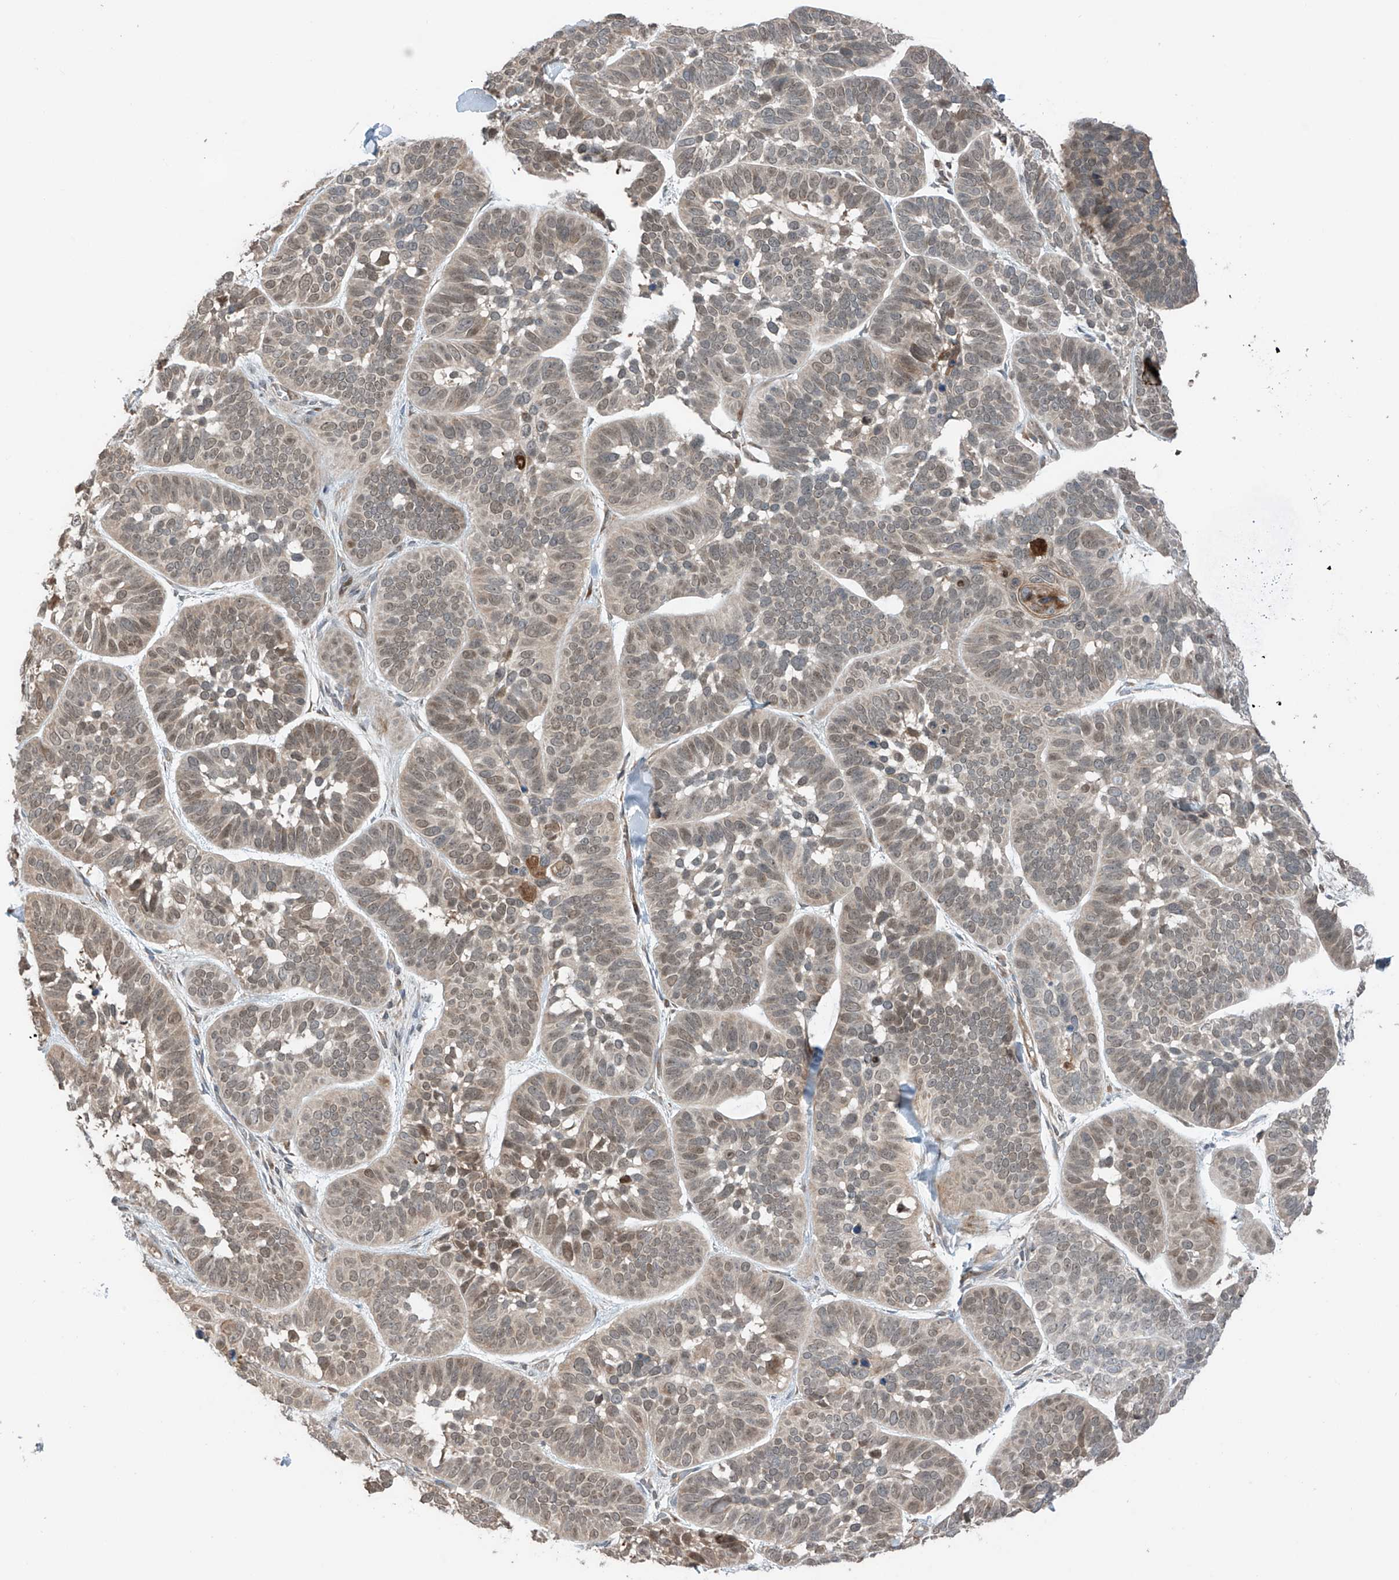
{"staining": {"intensity": "weak", "quantity": "25%-75%", "location": "nuclear"}, "tissue": "skin cancer", "cell_type": "Tumor cells", "image_type": "cancer", "snomed": [{"axis": "morphology", "description": "Basal cell carcinoma"}, {"axis": "topography", "description": "Skin"}], "caption": "Tumor cells demonstrate low levels of weak nuclear expression in about 25%-75% of cells in human skin cancer (basal cell carcinoma). The staining is performed using DAB brown chromogen to label protein expression. The nuclei are counter-stained blue using hematoxylin.", "gene": "SAMD3", "patient": {"sex": "male", "age": 62}}